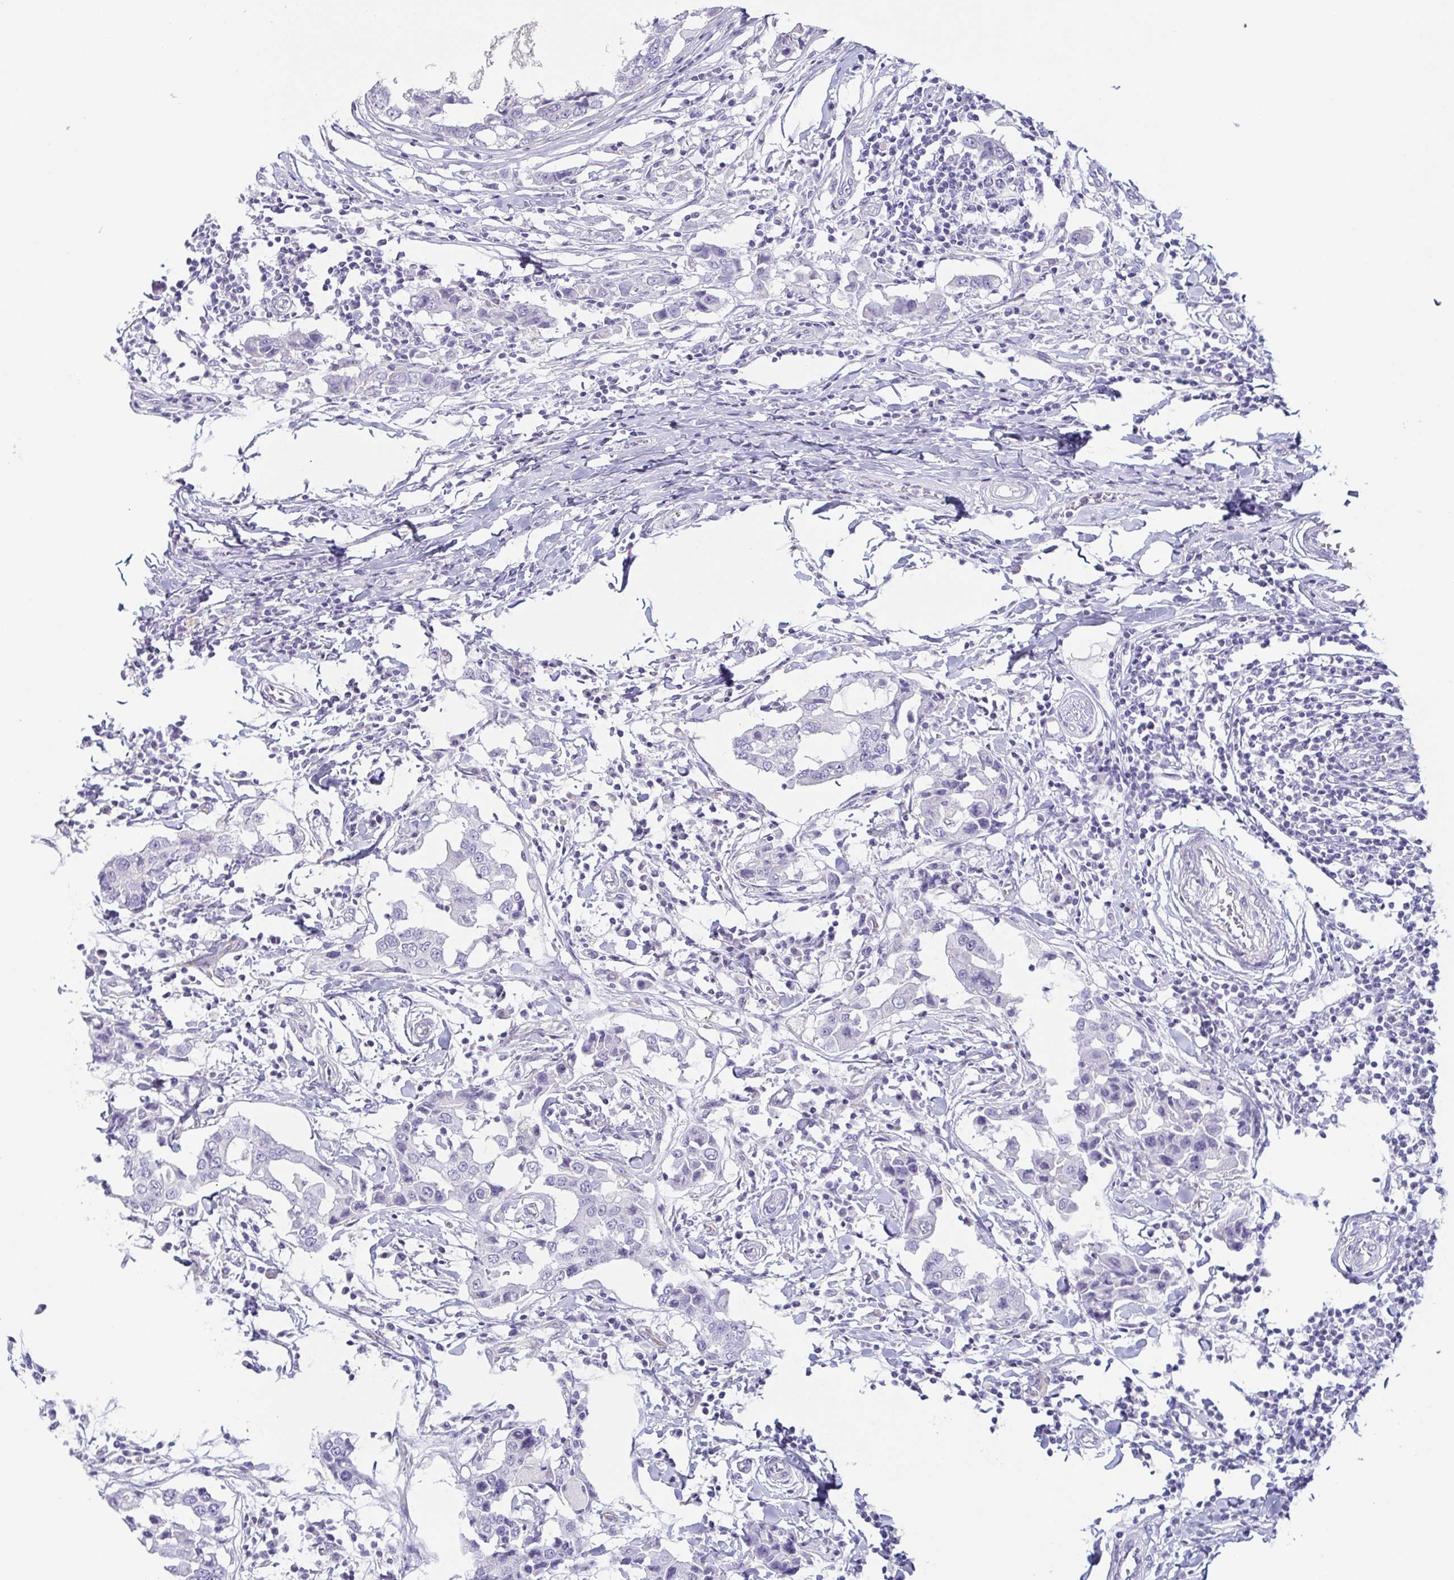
{"staining": {"intensity": "negative", "quantity": "none", "location": "none"}, "tissue": "breast cancer", "cell_type": "Tumor cells", "image_type": "cancer", "snomed": [{"axis": "morphology", "description": "Duct carcinoma"}, {"axis": "topography", "description": "Breast"}], "caption": "Immunohistochemical staining of breast cancer reveals no significant staining in tumor cells.", "gene": "PRR27", "patient": {"sex": "female", "age": 27}}